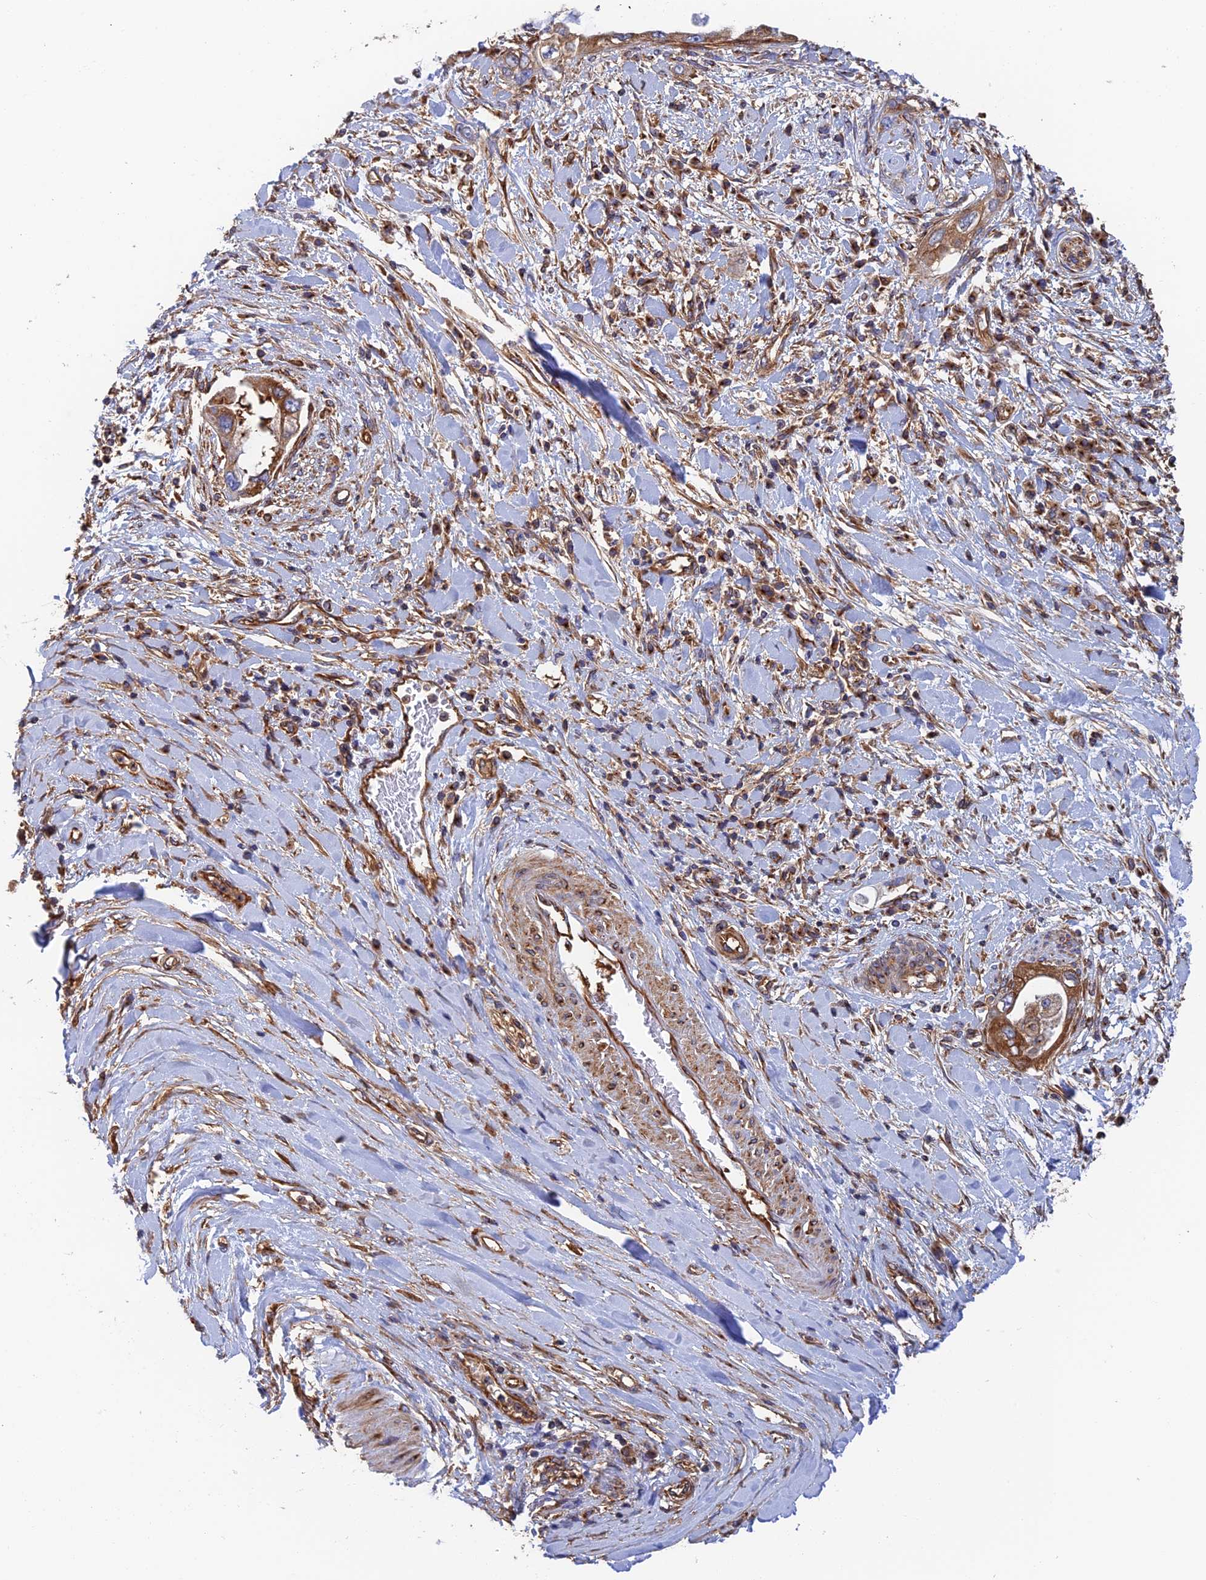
{"staining": {"intensity": "moderate", "quantity": ">75%", "location": "cytoplasmic/membranous"}, "tissue": "pancreatic cancer", "cell_type": "Tumor cells", "image_type": "cancer", "snomed": [{"axis": "morphology", "description": "Inflammation, NOS"}, {"axis": "morphology", "description": "Adenocarcinoma, NOS"}, {"axis": "topography", "description": "Pancreas"}], "caption": "The histopathology image demonstrates staining of pancreatic adenocarcinoma, revealing moderate cytoplasmic/membranous protein staining (brown color) within tumor cells.", "gene": "DCTN2", "patient": {"sex": "female", "age": 56}}